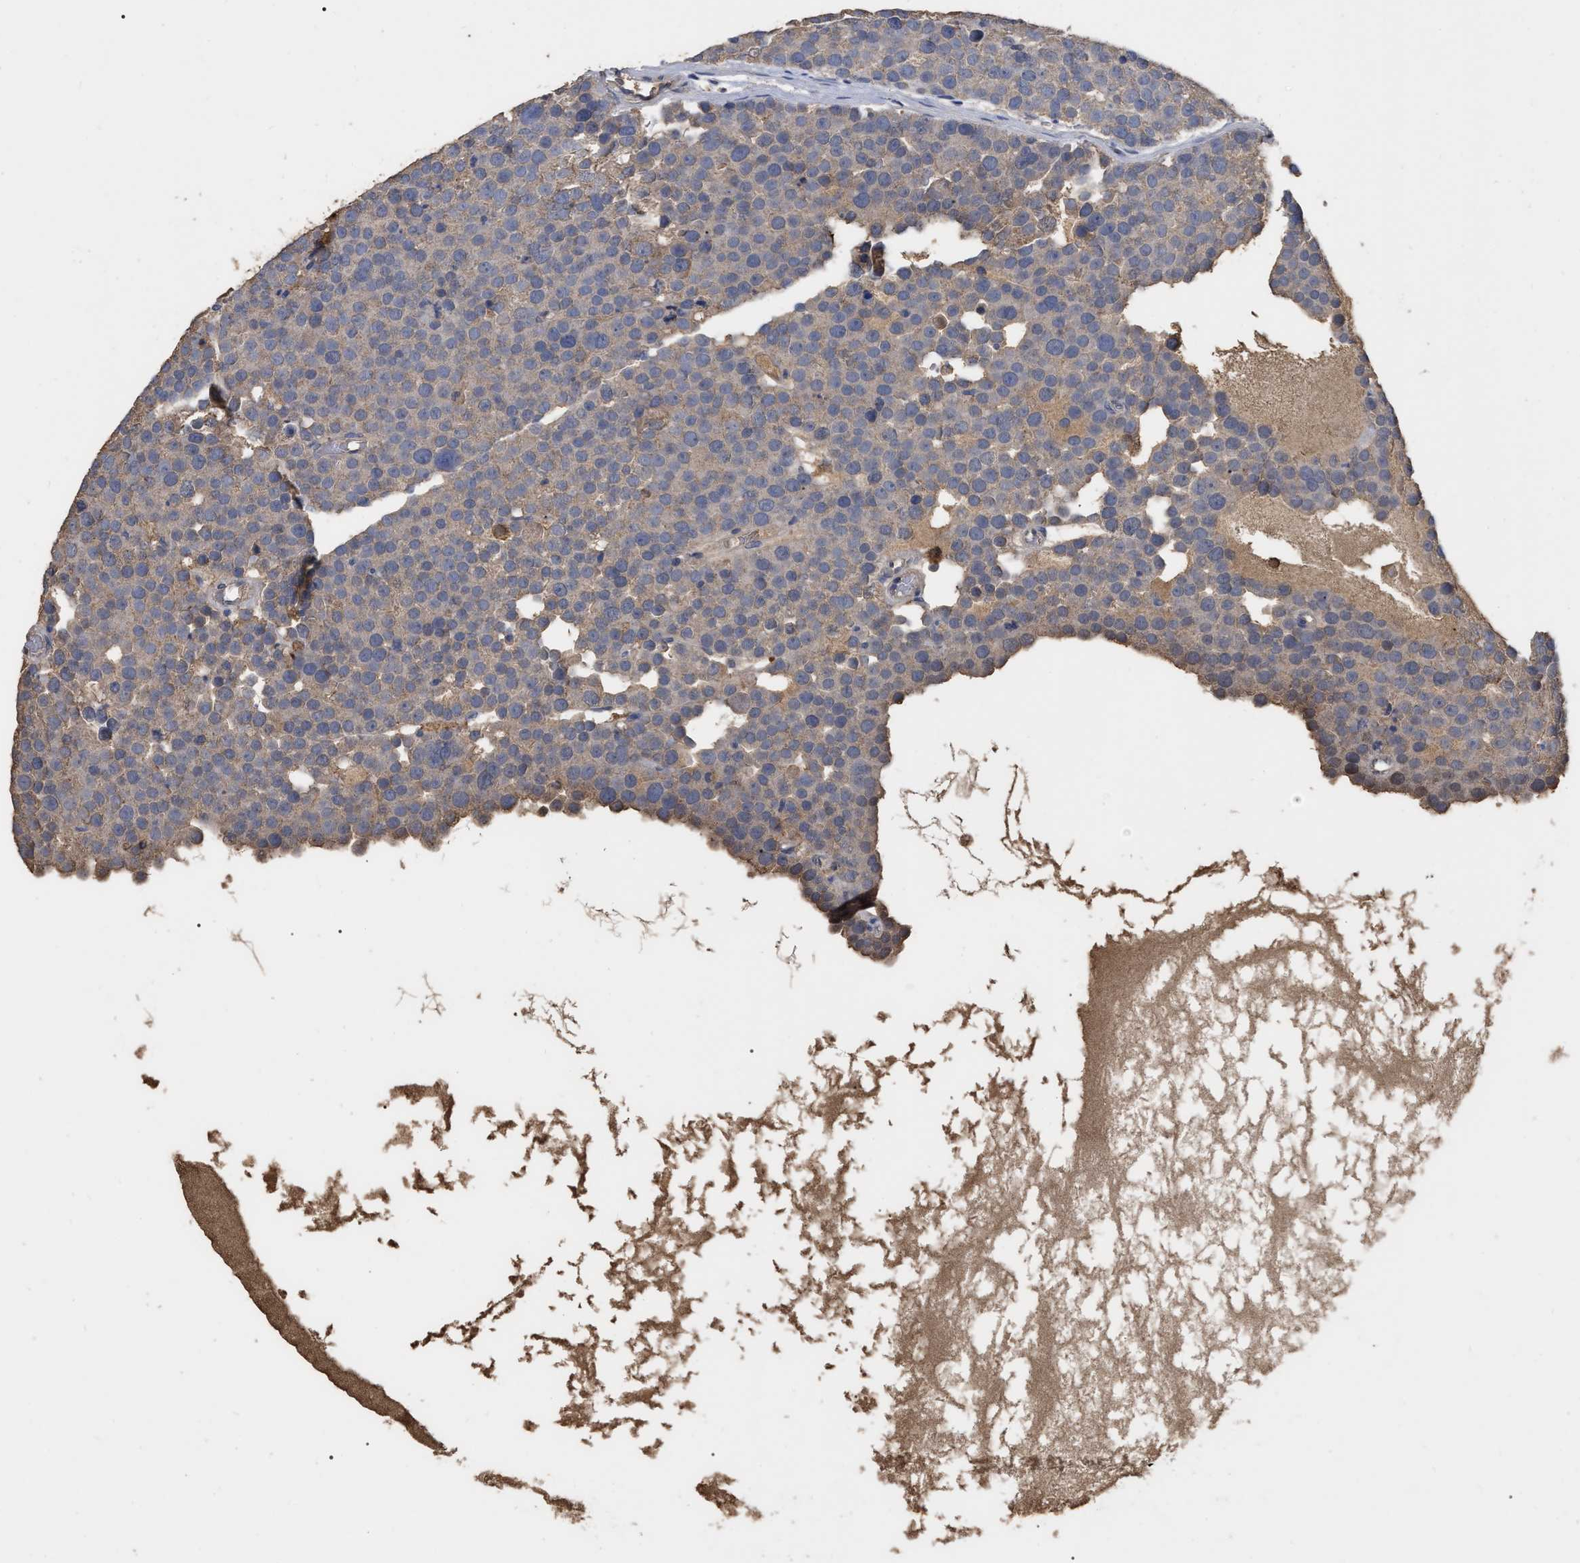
{"staining": {"intensity": "weak", "quantity": ">75%", "location": "cytoplasmic/membranous"}, "tissue": "testis cancer", "cell_type": "Tumor cells", "image_type": "cancer", "snomed": [{"axis": "morphology", "description": "Seminoma, NOS"}, {"axis": "topography", "description": "Testis"}], "caption": "The immunohistochemical stain highlights weak cytoplasmic/membranous positivity in tumor cells of seminoma (testis) tissue.", "gene": "GPR179", "patient": {"sex": "male", "age": 71}}